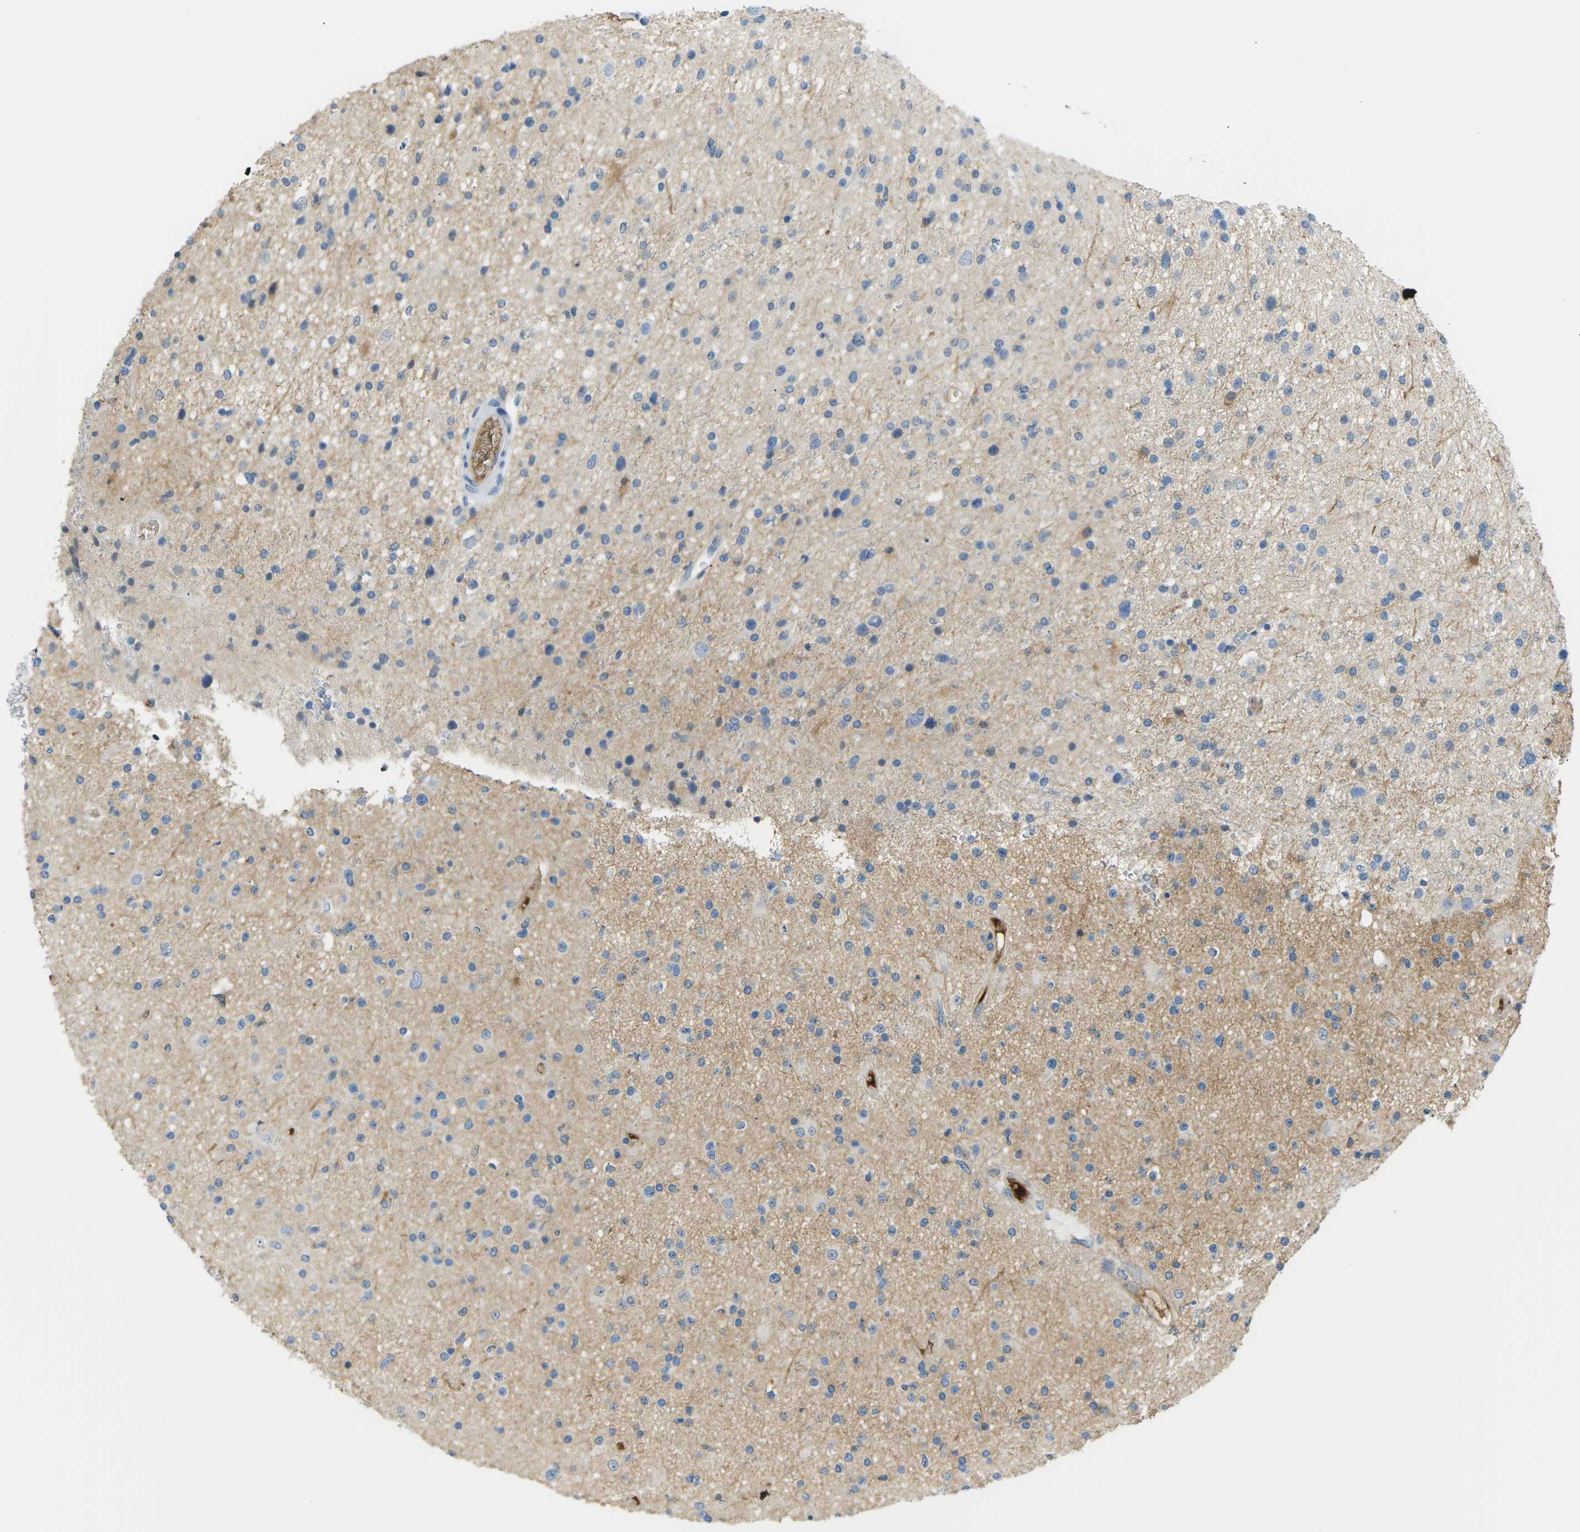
{"staining": {"intensity": "negative", "quantity": "none", "location": "none"}, "tissue": "glioma", "cell_type": "Tumor cells", "image_type": "cancer", "snomed": [{"axis": "morphology", "description": "Glioma, malignant, High grade"}, {"axis": "topography", "description": "Brain"}], "caption": "Immunohistochemistry (IHC) of glioma demonstrates no positivity in tumor cells.", "gene": "CFI", "patient": {"sex": "male", "age": 33}}